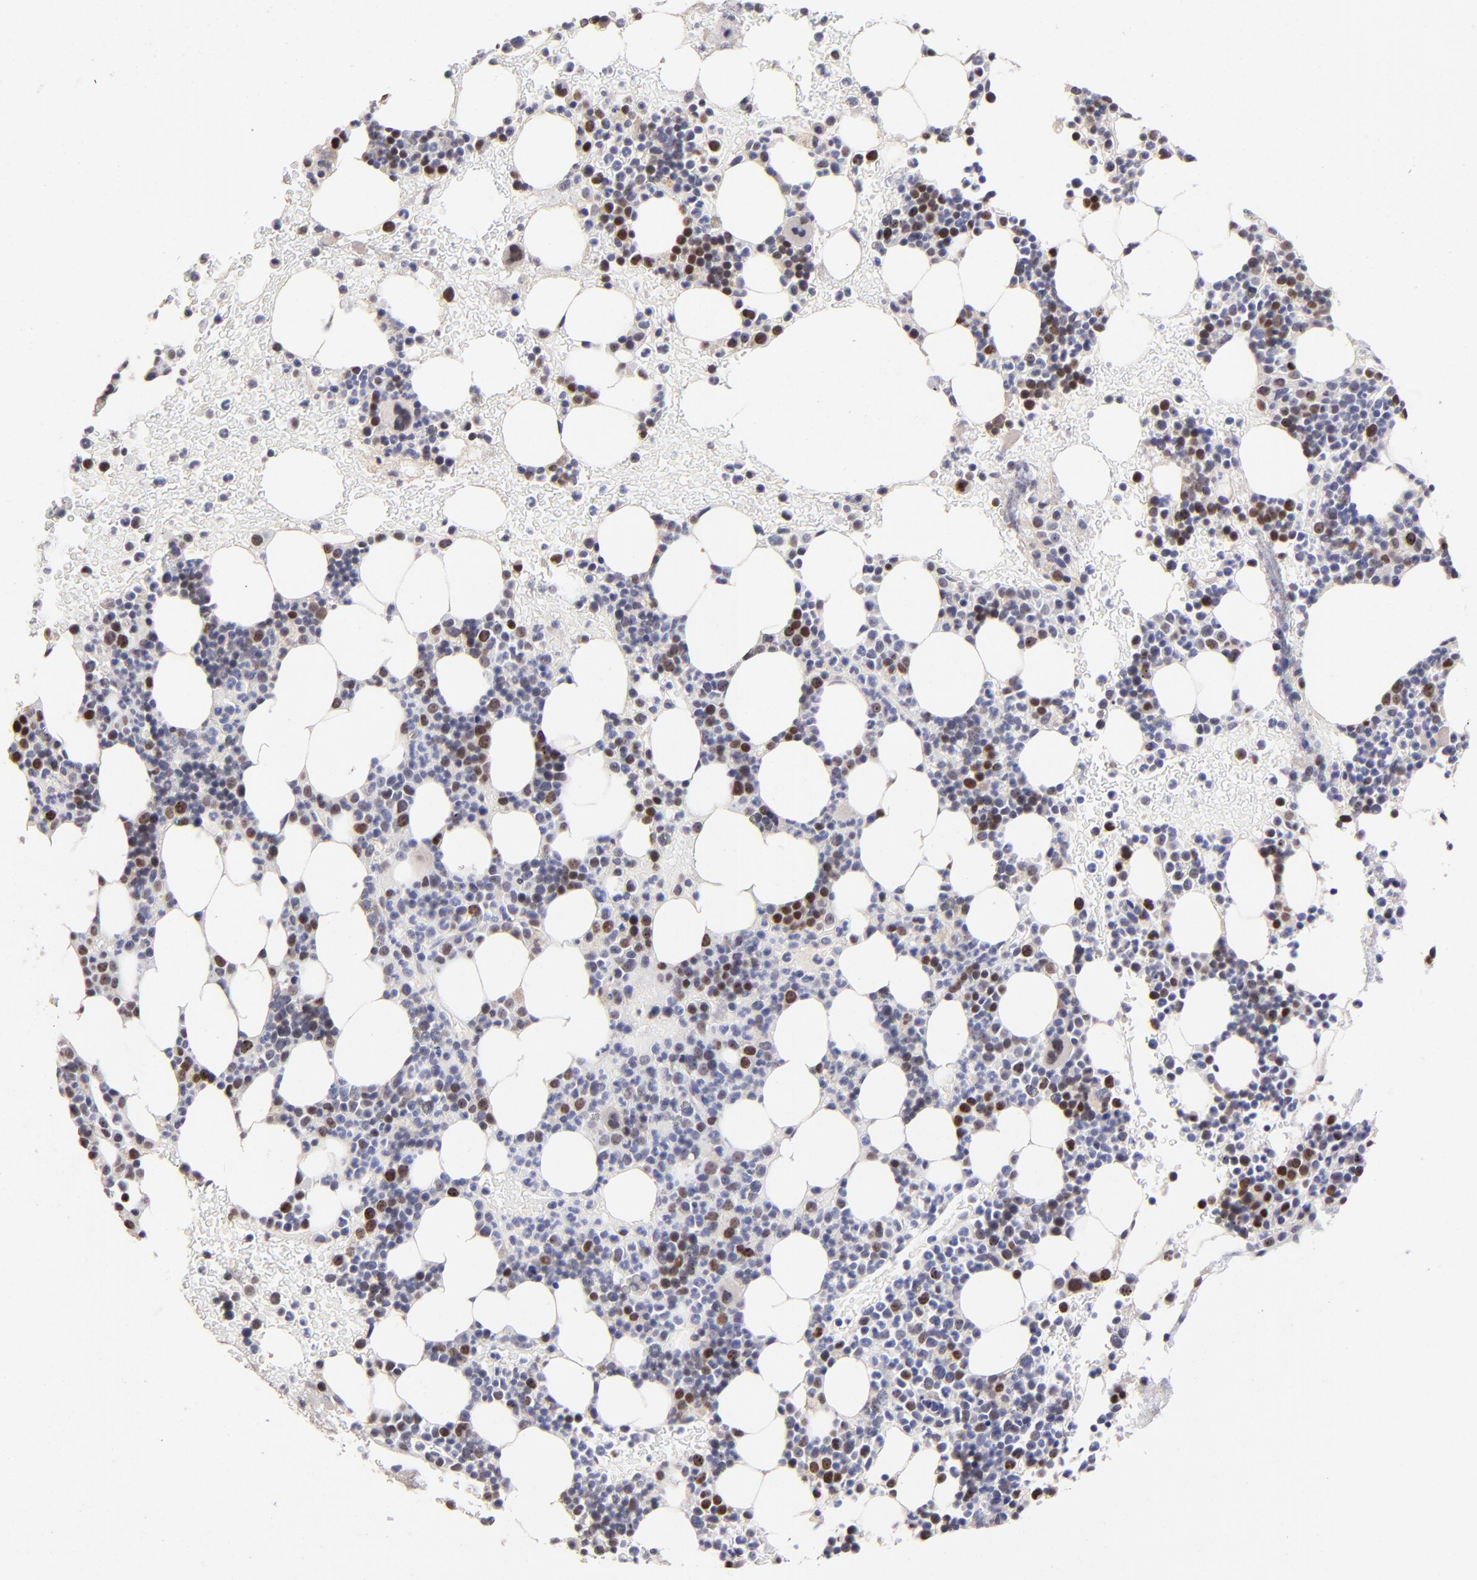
{"staining": {"intensity": "strong", "quantity": "25%-75%", "location": "nuclear"}, "tissue": "bone marrow", "cell_type": "Hematopoietic cells", "image_type": "normal", "snomed": [{"axis": "morphology", "description": "Normal tissue, NOS"}, {"axis": "topography", "description": "Bone marrow"}], "caption": "High-power microscopy captured an IHC micrograph of benign bone marrow, revealing strong nuclear positivity in approximately 25%-75% of hematopoietic cells.", "gene": "DNMT1", "patient": {"sex": "male", "age": 17}}